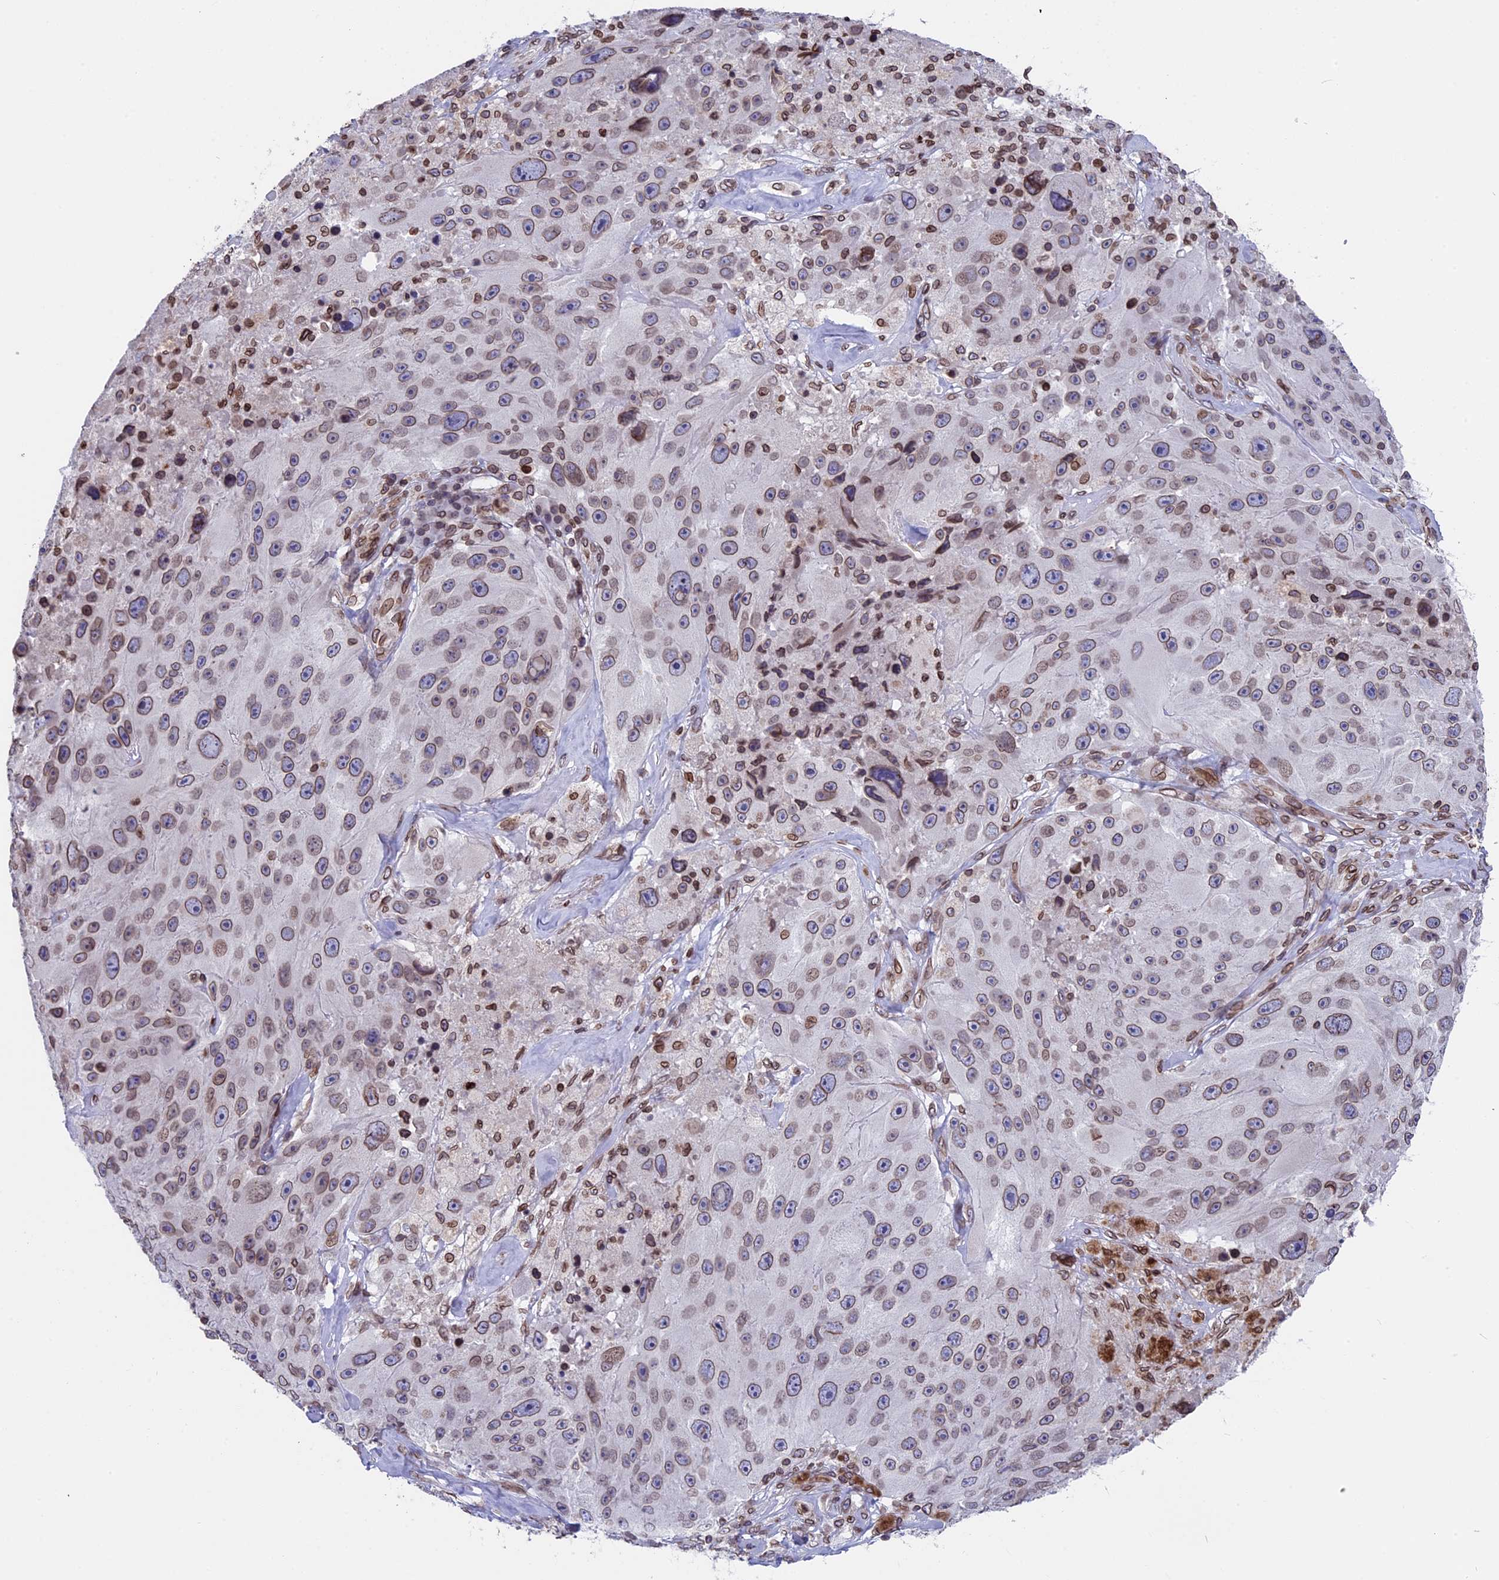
{"staining": {"intensity": "weak", "quantity": ">75%", "location": "cytoplasmic/membranous,nuclear"}, "tissue": "melanoma", "cell_type": "Tumor cells", "image_type": "cancer", "snomed": [{"axis": "morphology", "description": "Malignant melanoma, Metastatic site"}, {"axis": "topography", "description": "Lymph node"}], "caption": "DAB (3,3'-diaminobenzidine) immunohistochemical staining of human malignant melanoma (metastatic site) exhibits weak cytoplasmic/membranous and nuclear protein staining in about >75% of tumor cells.", "gene": "PTCHD4", "patient": {"sex": "male", "age": 62}}